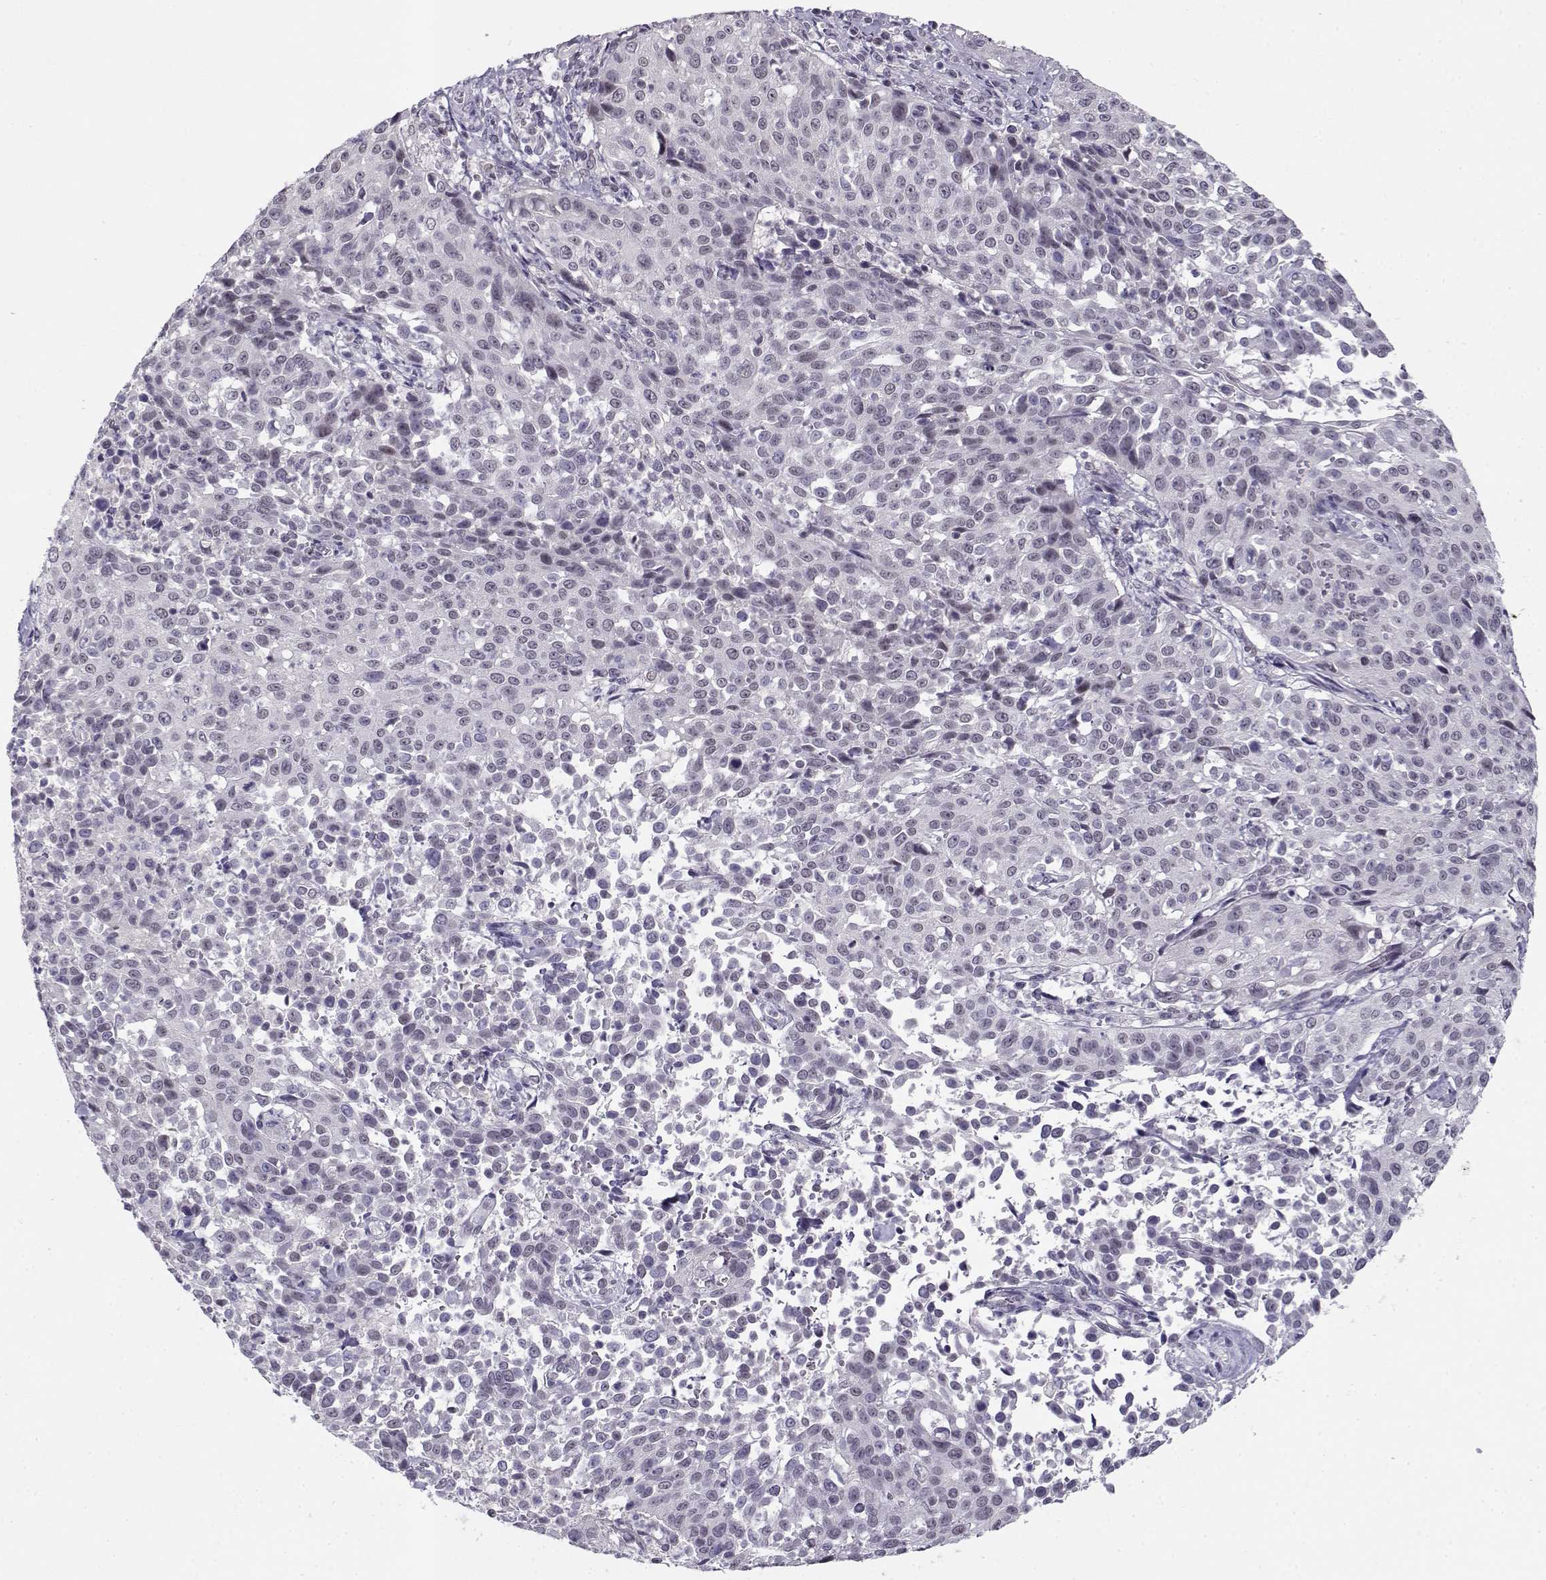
{"staining": {"intensity": "negative", "quantity": "none", "location": "none"}, "tissue": "cervical cancer", "cell_type": "Tumor cells", "image_type": "cancer", "snomed": [{"axis": "morphology", "description": "Squamous cell carcinoma, NOS"}, {"axis": "topography", "description": "Cervix"}], "caption": "Immunohistochemistry (IHC) histopathology image of human squamous cell carcinoma (cervical) stained for a protein (brown), which shows no expression in tumor cells.", "gene": "C16orf86", "patient": {"sex": "female", "age": 26}}